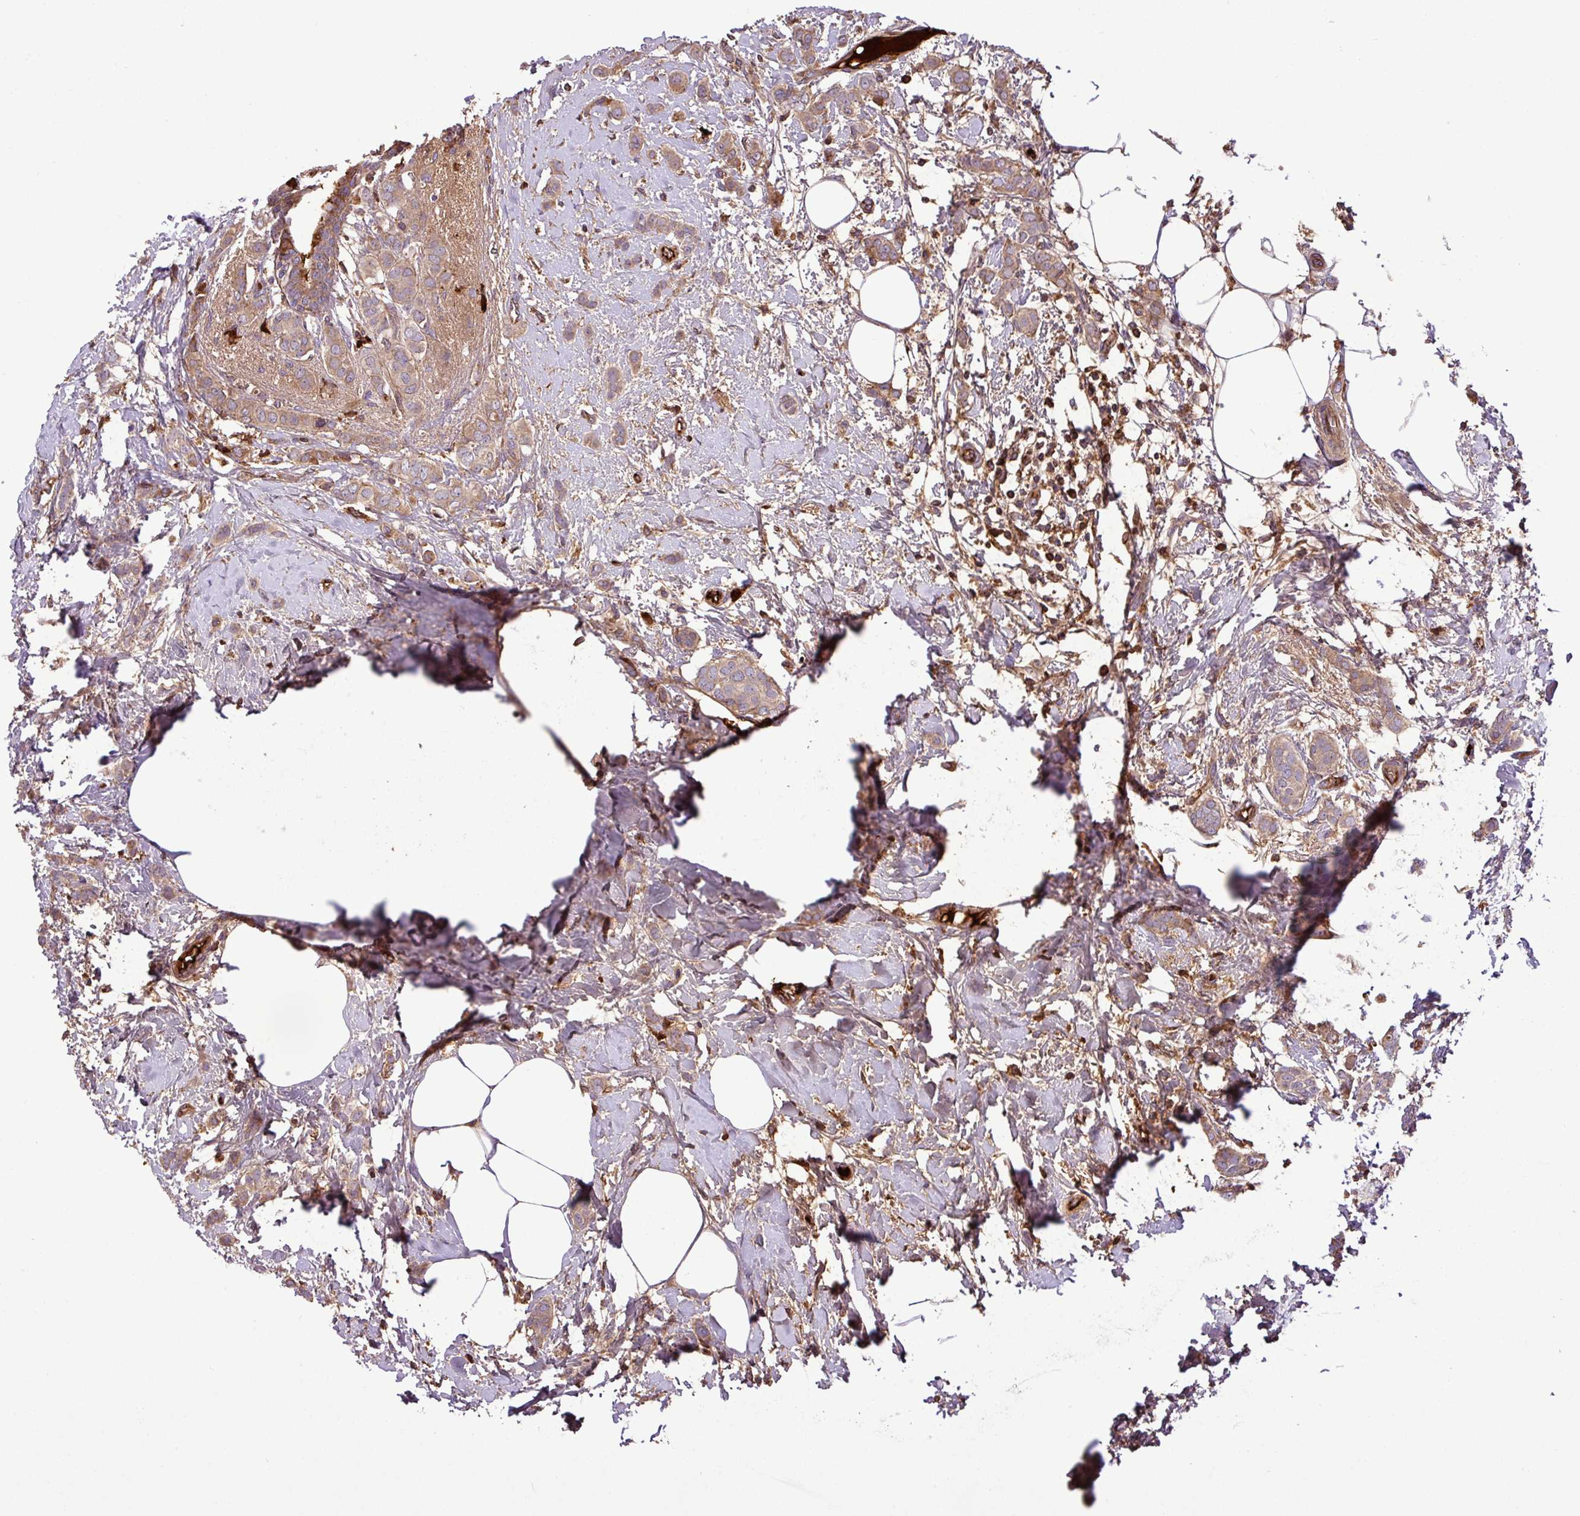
{"staining": {"intensity": "moderate", "quantity": ">75%", "location": "cytoplasmic/membranous"}, "tissue": "breast cancer", "cell_type": "Tumor cells", "image_type": "cancer", "snomed": [{"axis": "morphology", "description": "Duct carcinoma"}, {"axis": "topography", "description": "Breast"}], "caption": "Tumor cells demonstrate medium levels of moderate cytoplasmic/membranous staining in approximately >75% of cells in breast infiltrating ductal carcinoma.", "gene": "ZNF266", "patient": {"sex": "female", "age": 72}}